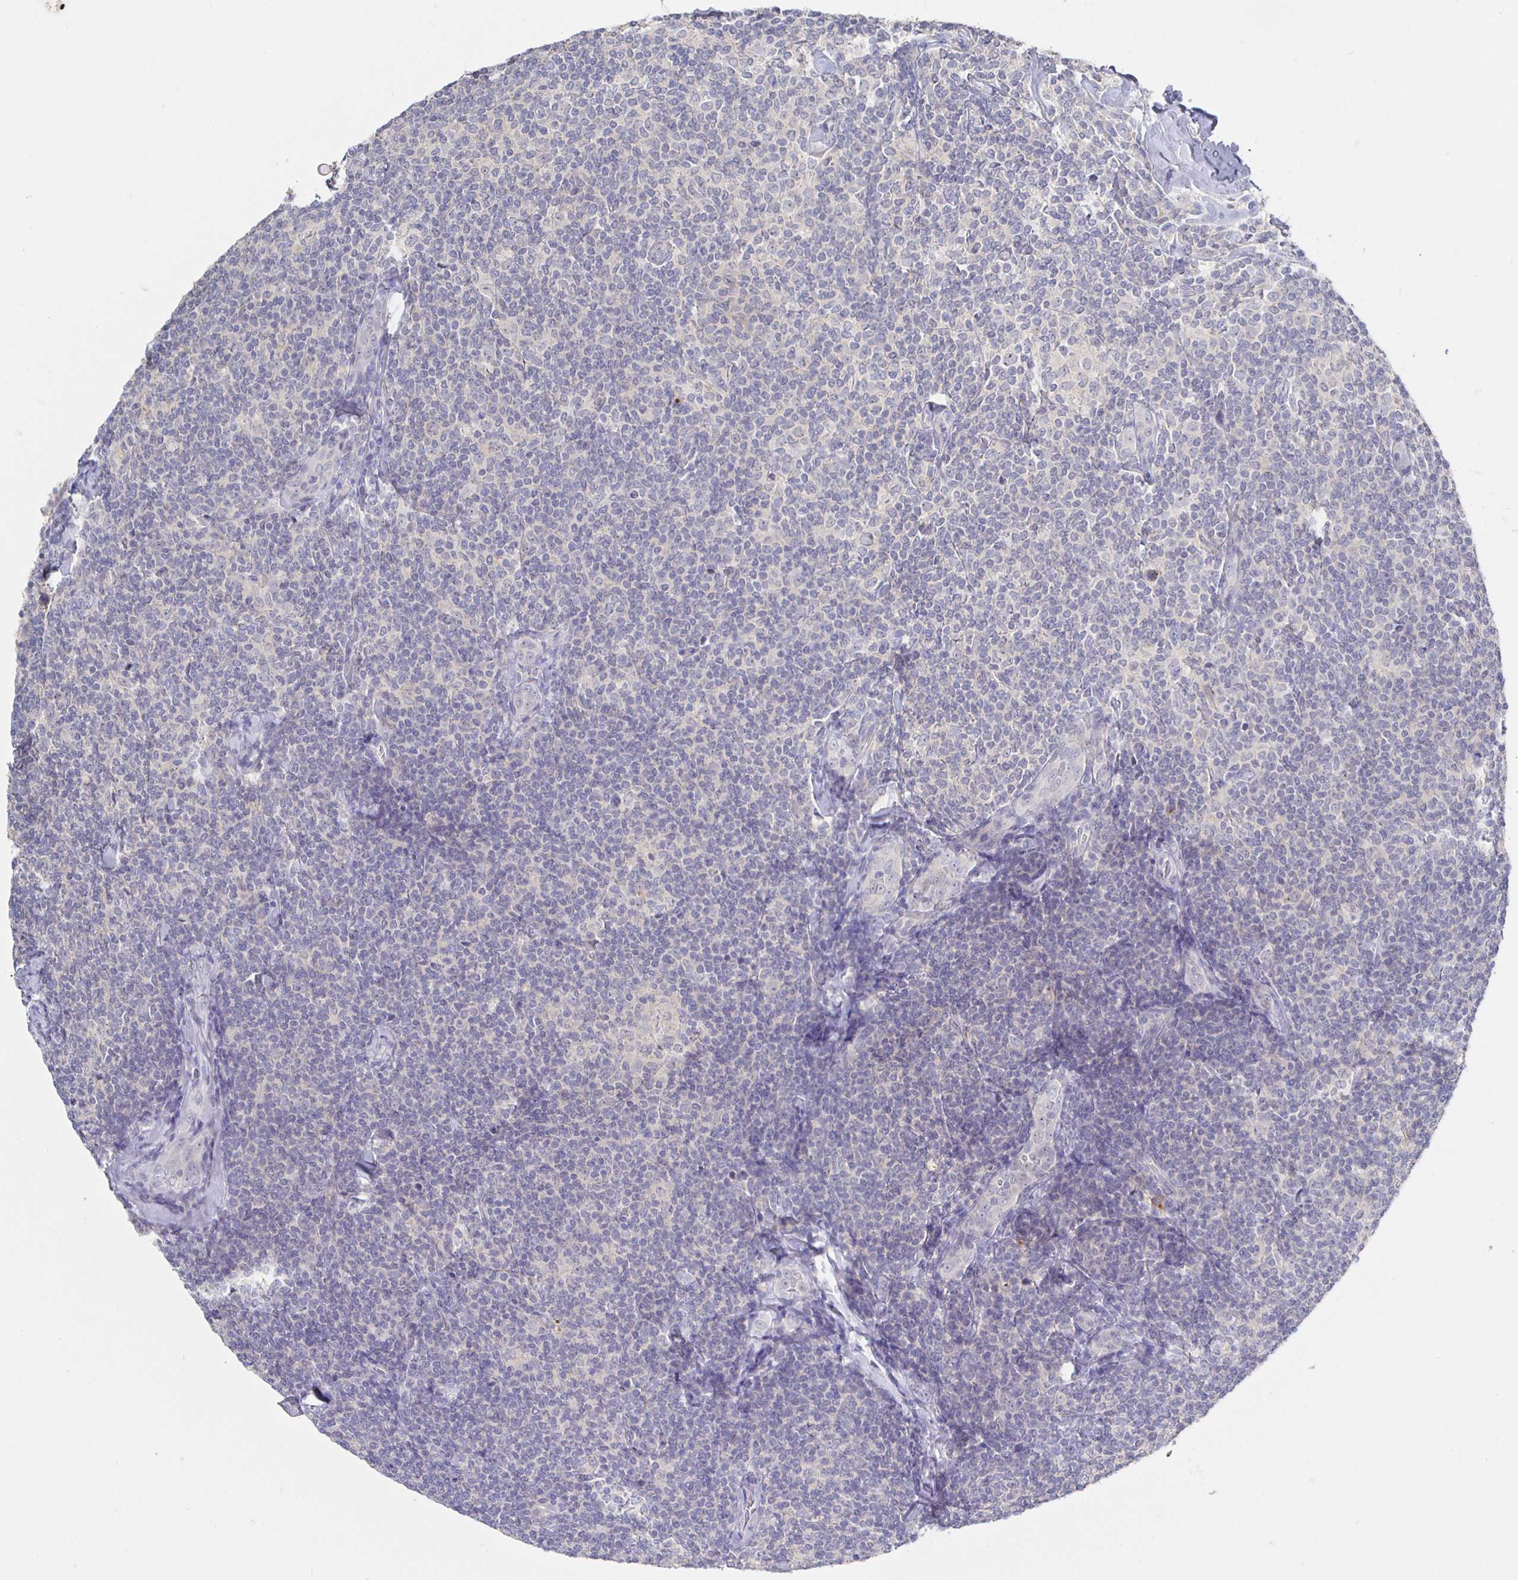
{"staining": {"intensity": "negative", "quantity": "none", "location": "none"}, "tissue": "lymphoma", "cell_type": "Tumor cells", "image_type": "cancer", "snomed": [{"axis": "morphology", "description": "Malignant lymphoma, non-Hodgkin's type, Low grade"}, {"axis": "topography", "description": "Lymph node"}], "caption": "A high-resolution image shows immunohistochemistry (IHC) staining of malignant lymphoma, non-Hodgkin's type (low-grade), which shows no significant staining in tumor cells.", "gene": "LRRC23", "patient": {"sex": "female", "age": 56}}